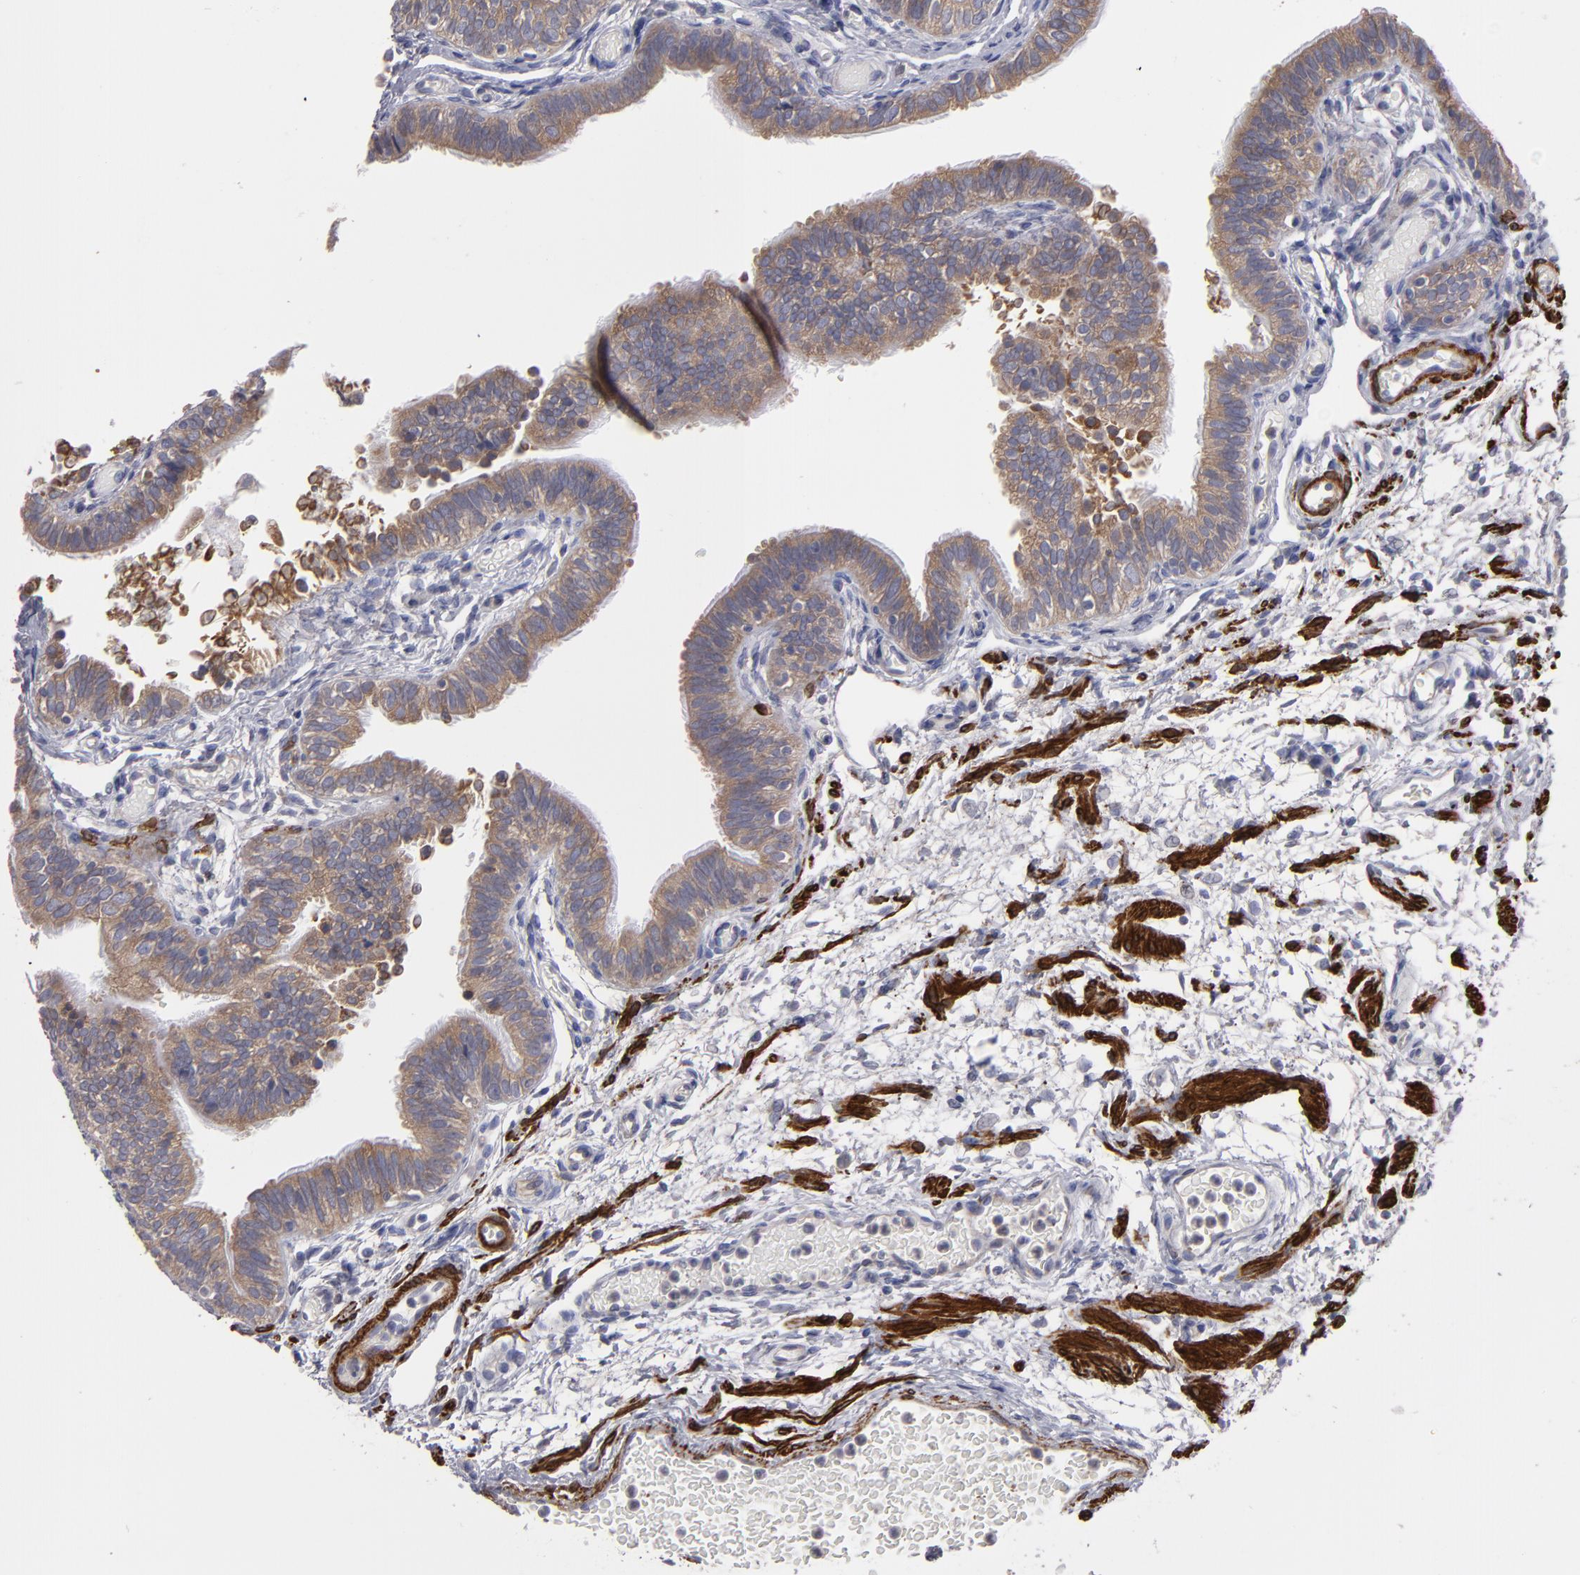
{"staining": {"intensity": "moderate", "quantity": ">75%", "location": "cytoplasmic/membranous"}, "tissue": "fallopian tube", "cell_type": "Glandular cells", "image_type": "normal", "snomed": [{"axis": "morphology", "description": "Normal tissue, NOS"}, {"axis": "morphology", "description": "Dermoid, NOS"}, {"axis": "topography", "description": "Fallopian tube"}], "caption": "Immunohistochemistry (IHC) histopathology image of benign fallopian tube: human fallopian tube stained using immunohistochemistry demonstrates medium levels of moderate protein expression localized specifically in the cytoplasmic/membranous of glandular cells, appearing as a cytoplasmic/membranous brown color.", "gene": "SLMAP", "patient": {"sex": "female", "age": 33}}